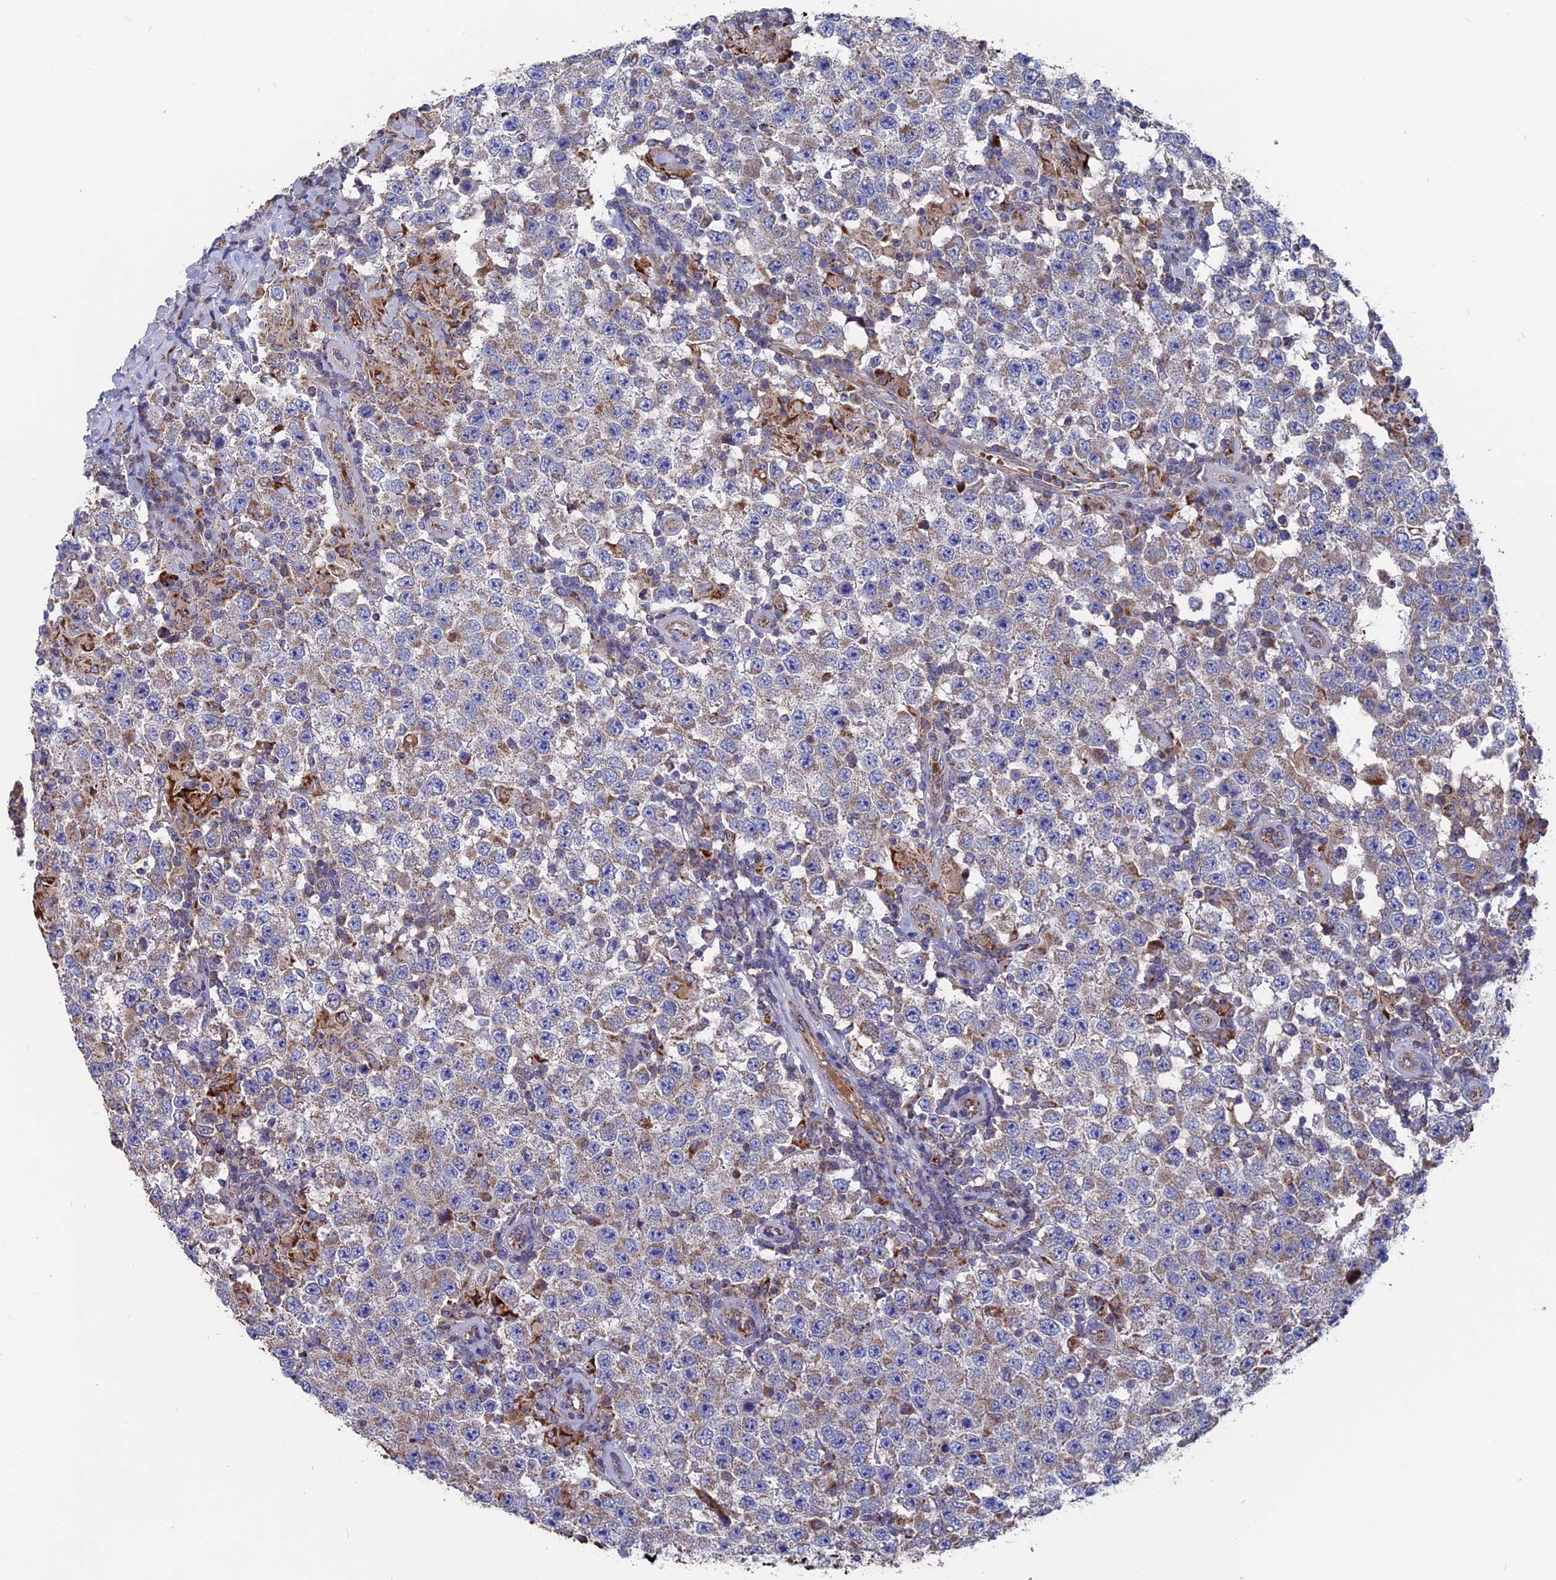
{"staining": {"intensity": "weak", "quantity": "25%-75%", "location": "cytoplasmic/membranous"}, "tissue": "testis cancer", "cell_type": "Tumor cells", "image_type": "cancer", "snomed": [{"axis": "morphology", "description": "Normal tissue, NOS"}, {"axis": "morphology", "description": "Urothelial carcinoma, High grade"}, {"axis": "morphology", "description": "Seminoma, NOS"}, {"axis": "morphology", "description": "Carcinoma, Embryonal, NOS"}, {"axis": "topography", "description": "Urinary bladder"}, {"axis": "topography", "description": "Testis"}], "caption": "Protein positivity by IHC exhibits weak cytoplasmic/membranous expression in about 25%-75% of tumor cells in testis cancer.", "gene": "TGFA", "patient": {"sex": "male", "age": 41}}